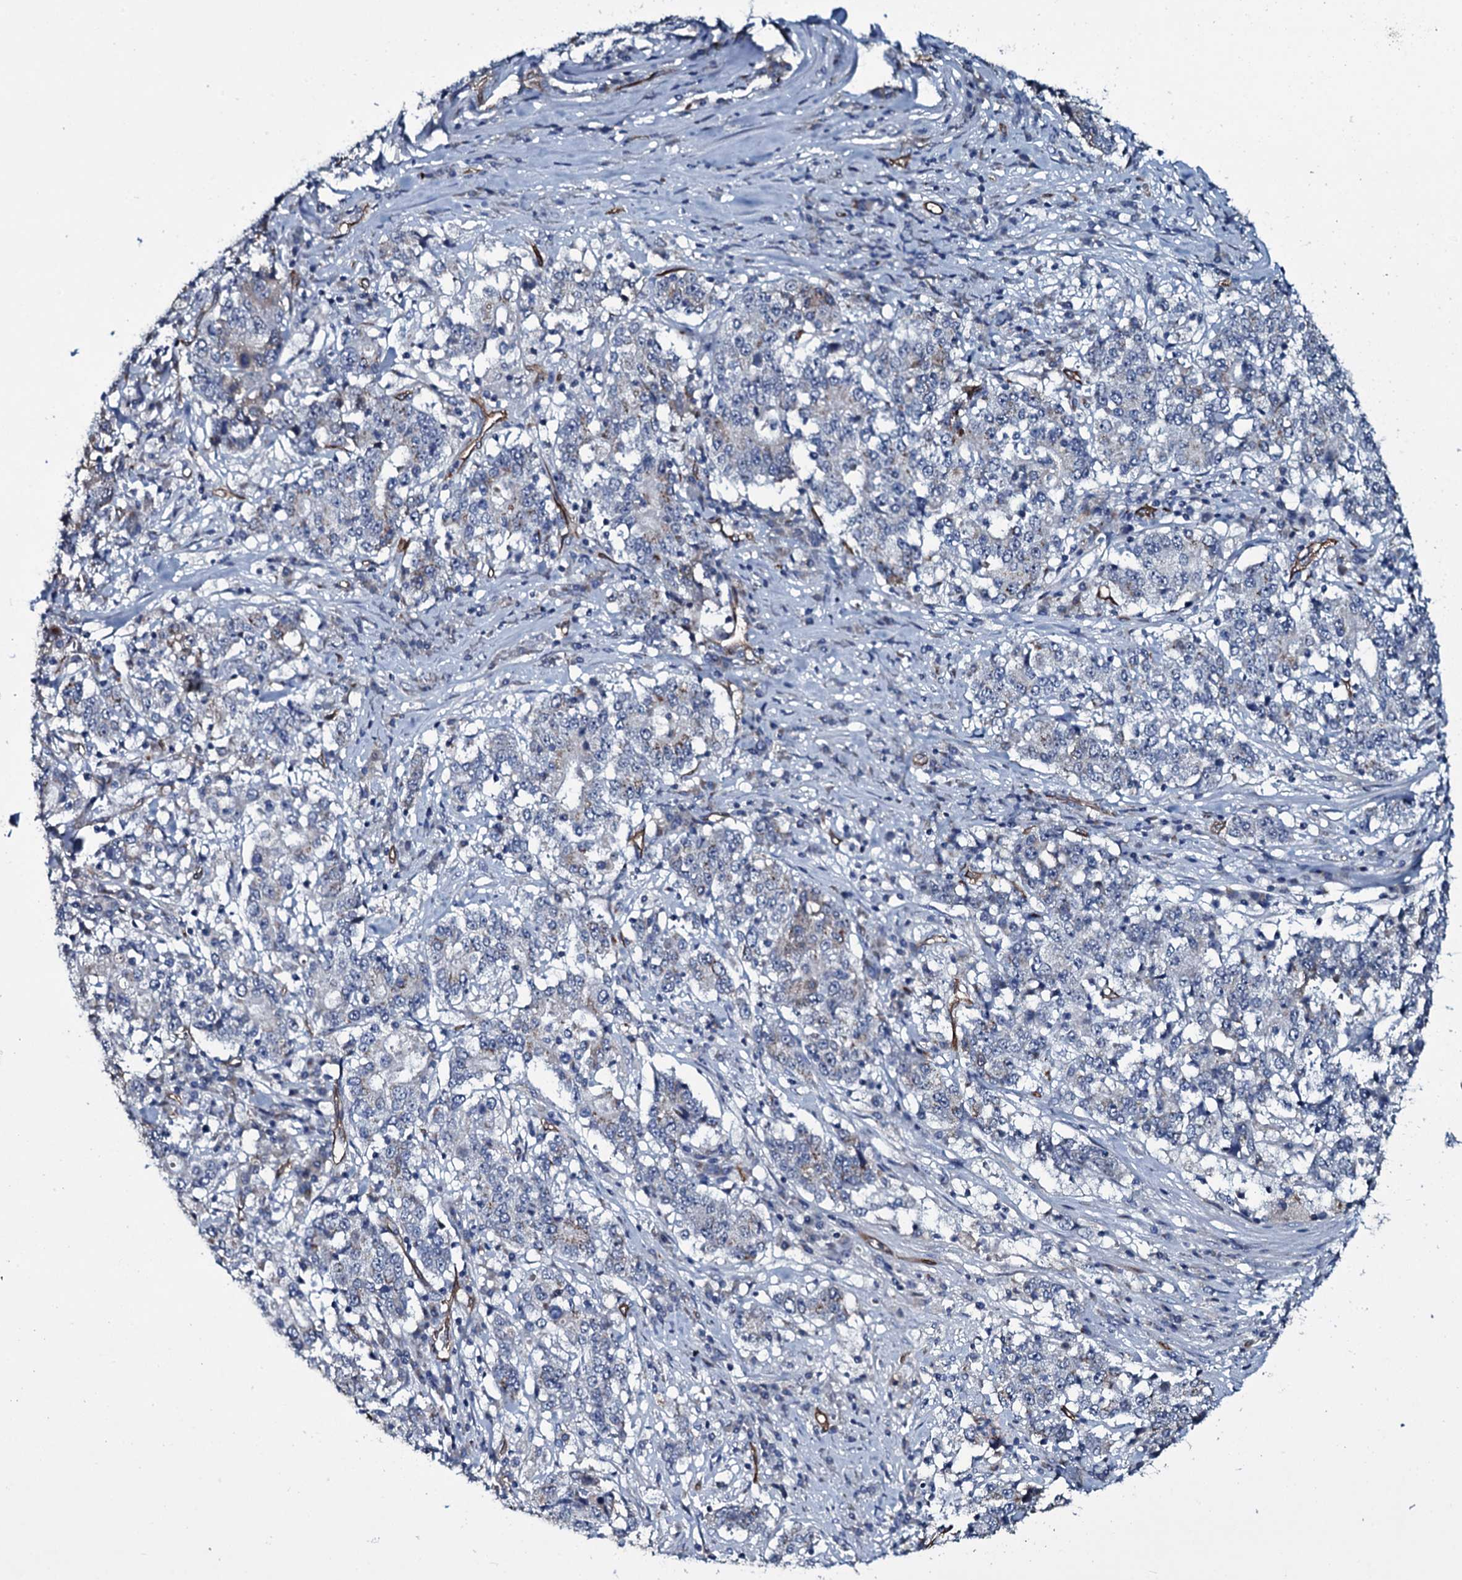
{"staining": {"intensity": "negative", "quantity": "none", "location": "none"}, "tissue": "stomach cancer", "cell_type": "Tumor cells", "image_type": "cancer", "snomed": [{"axis": "morphology", "description": "Adenocarcinoma, NOS"}, {"axis": "topography", "description": "Stomach"}], "caption": "Stomach cancer was stained to show a protein in brown. There is no significant expression in tumor cells. (DAB IHC visualized using brightfield microscopy, high magnification).", "gene": "CLEC14A", "patient": {"sex": "male", "age": 59}}